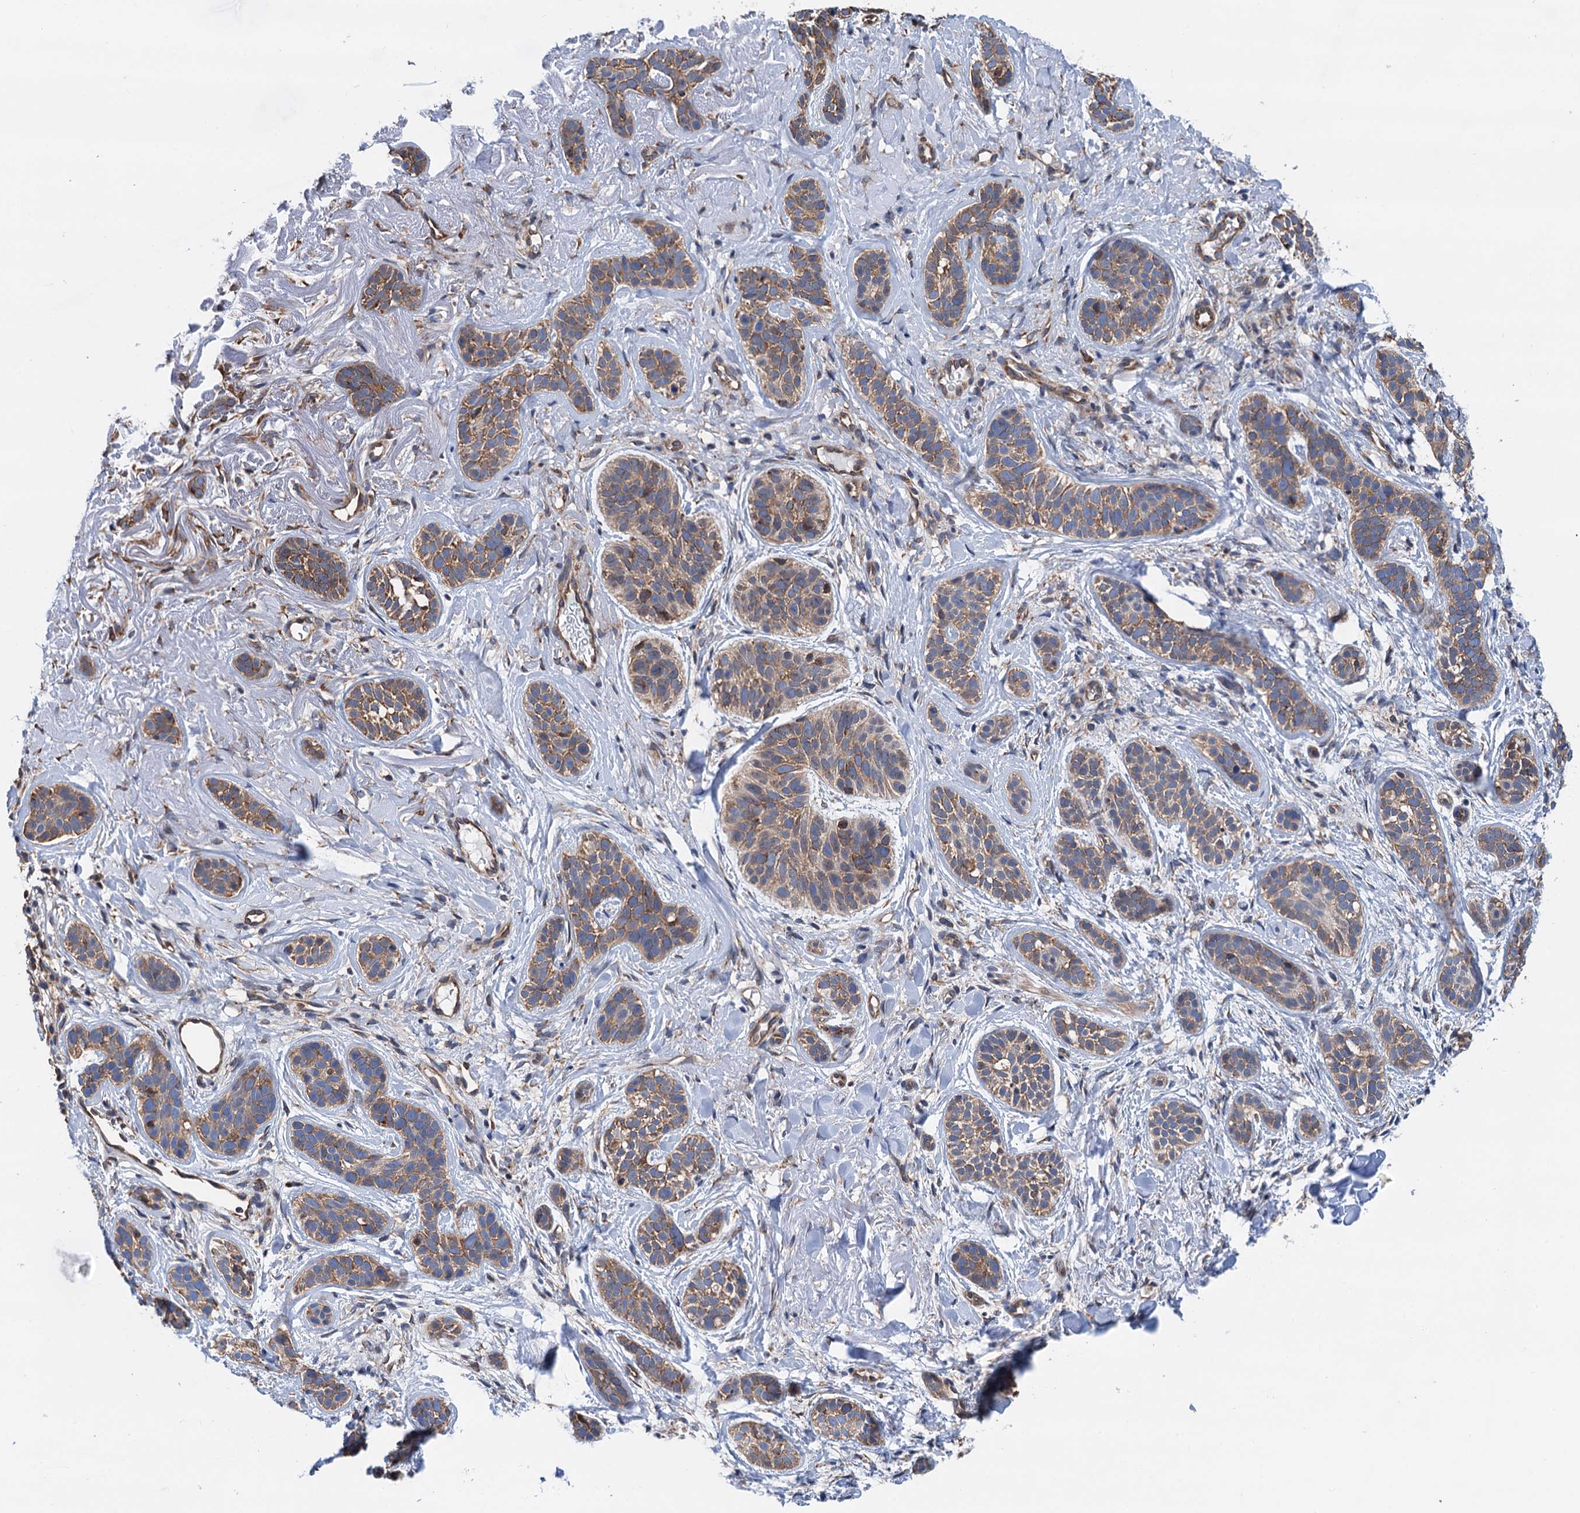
{"staining": {"intensity": "moderate", "quantity": ">75%", "location": "cytoplasmic/membranous"}, "tissue": "skin cancer", "cell_type": "Tumor cells", "image_type": "cancer", "snomed": [{"axis": "morphology", "description": "Basal cell carcinoma"}, {"axis": "topography", "description": "Skin"}], "caption": "A micrograph of skin cancer (basal cell carcinoma) stained for a protein shows moderate cytoplasmic/membranous brown staining in tumor cells. The staining is performed using DAB (3,3'-diaminobenzidine) brown chromogen to label protein expression. The nuclei are counter-stained blue using hematoxylin.", "gene": "SLC12A7", "patient": {"sex": "male", "age": 71}}